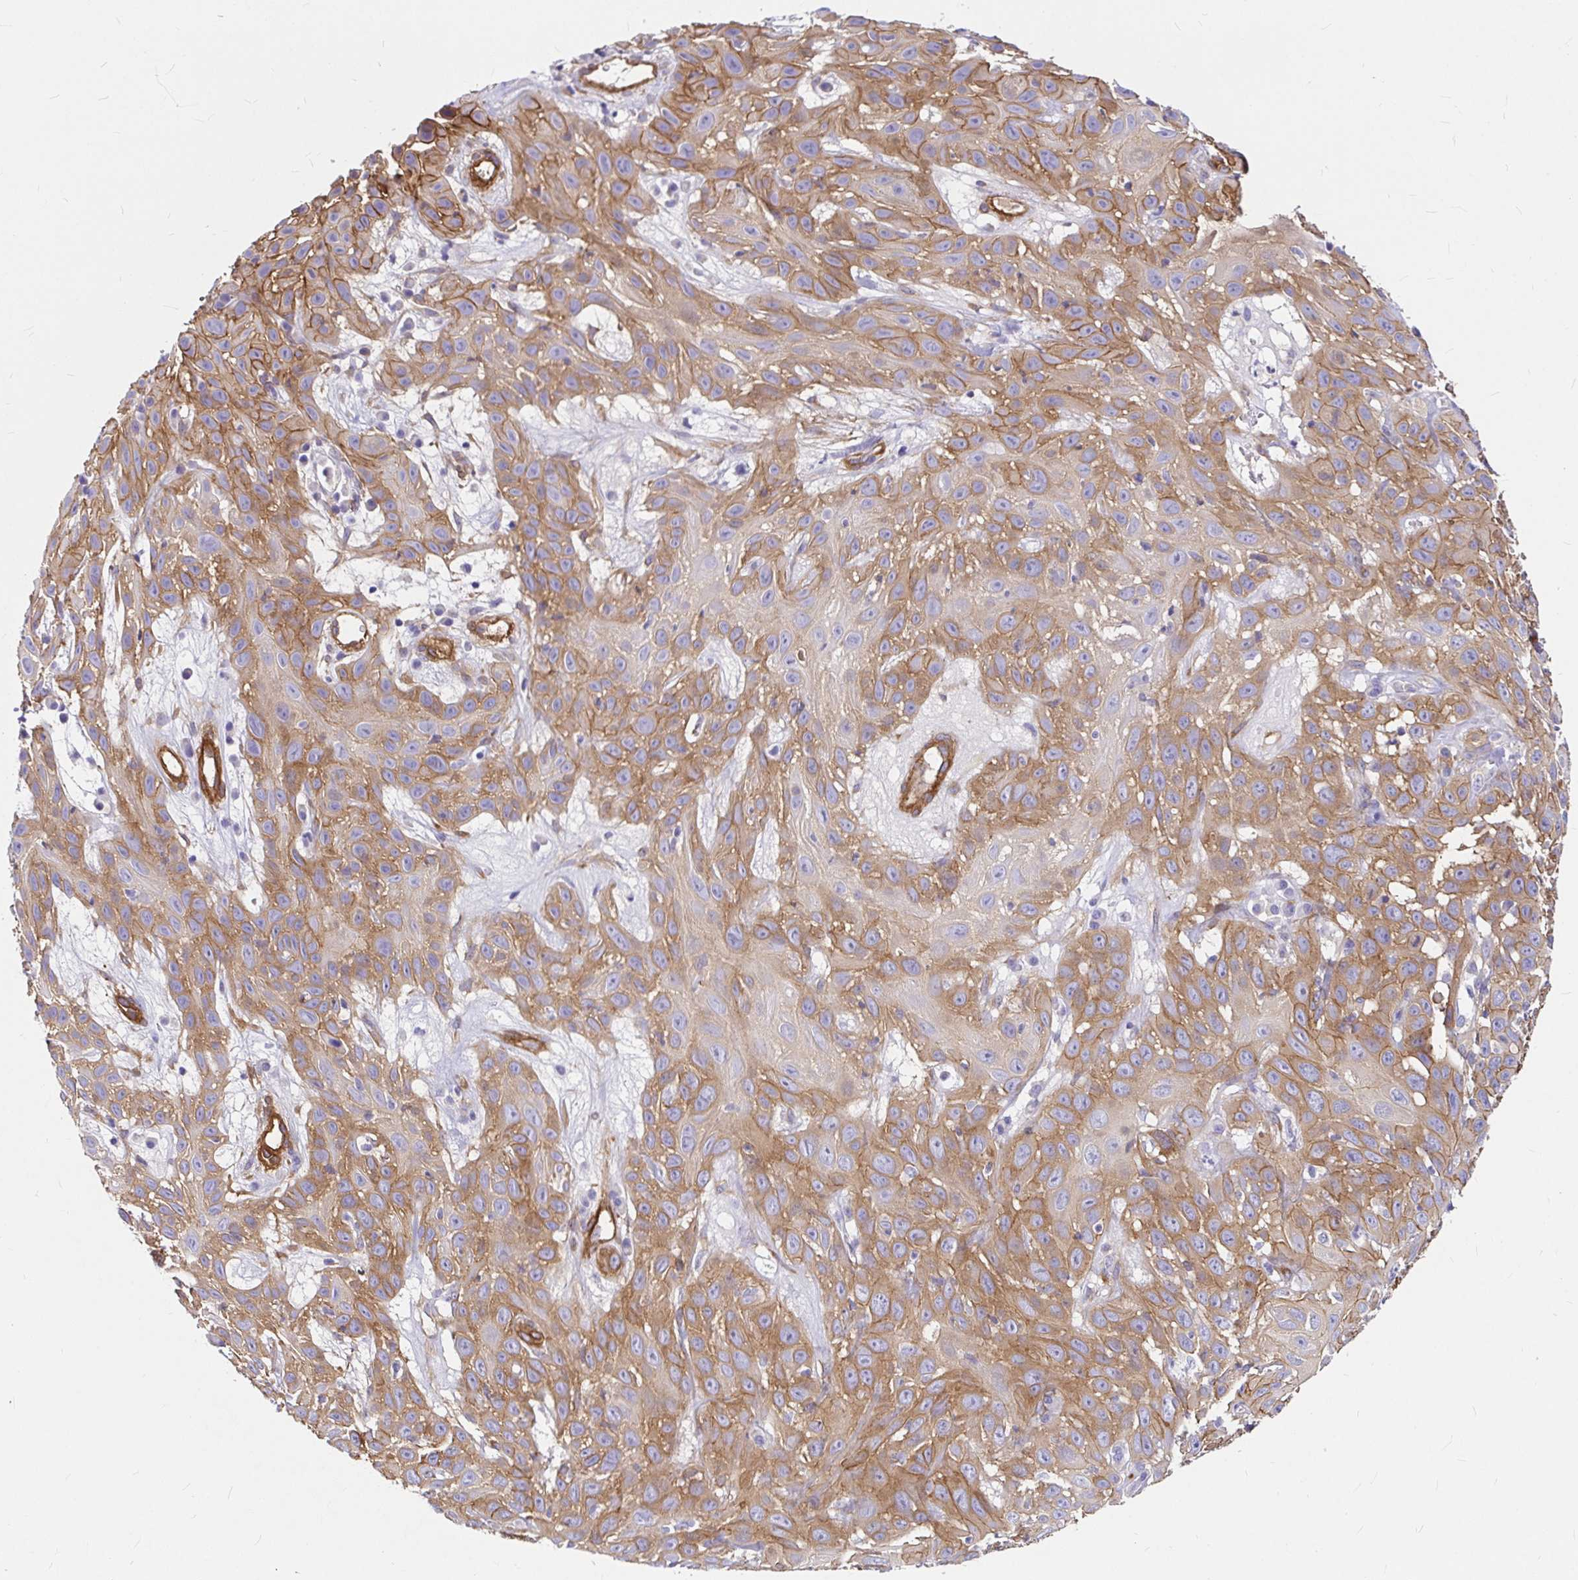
{"staining": {"intensity": "moderate", "quantity": ">75%", "location": "cytoplasmic/membranous"}, "tissue": "skin cancer", "cell_type": "Tumor cells", "image_type": "cancer", "snomed": [{"axis": "morphology", "description": "Squamous cell carcinoma, NOS"}, {"axis": "topography", "description": "Skin"}], "caption": "Moderate cytoplasmic/membranous positivity for a protein is seen in about >75% of tumor cells of skin cancer (squamous cell carcinoma) using immunohistochemistry.", "gene": "MYO1B", "patient": {"sex": "male", "age": 82}}